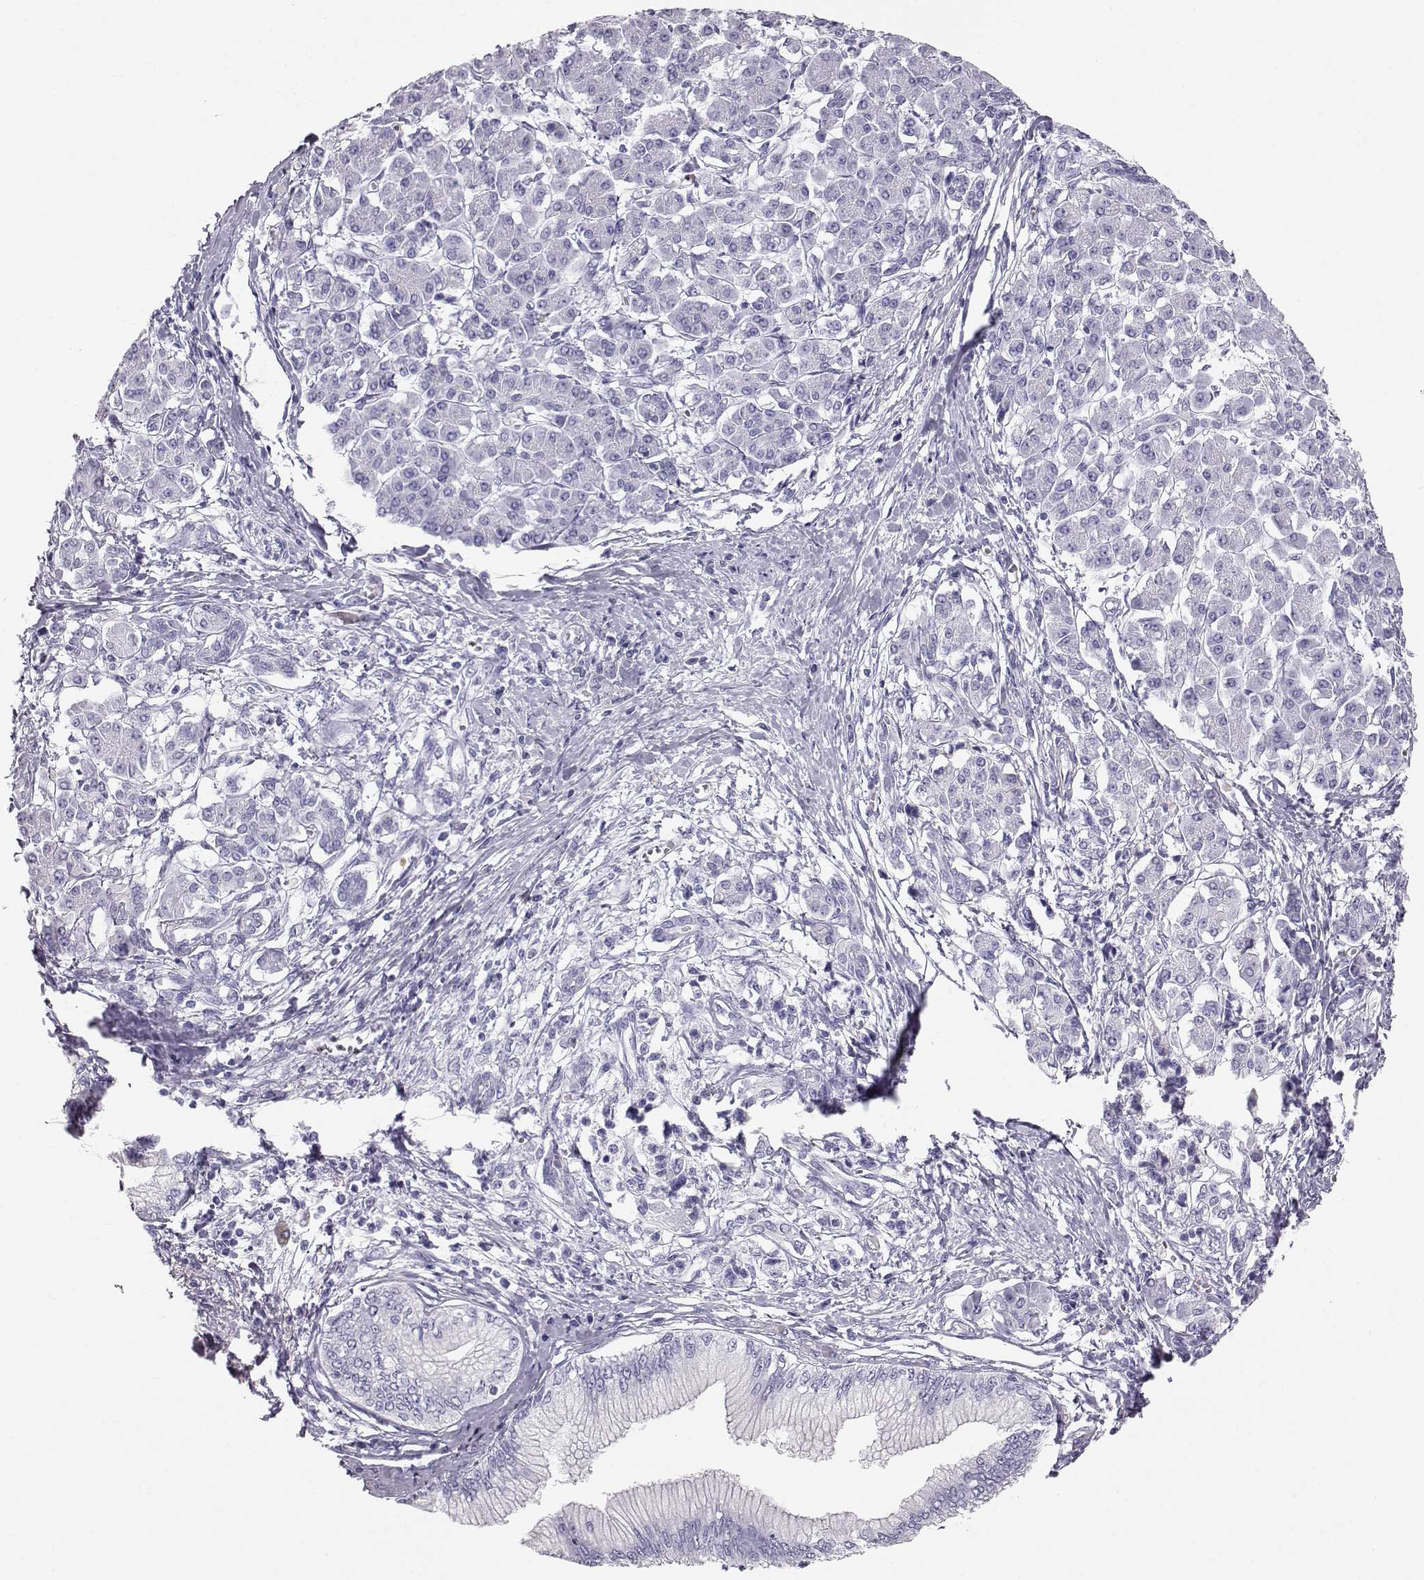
{"staining": {"intensity": "negative", "quantity": "none", "location": "none"}, "tissue": "pancreatic cancer", "cell_type": "Tumor cells", "image_type": "cancer", "snomed": [{"axis": "morphology", "description": "Adenocarcinoma, NOS"}, {"axis": "topography", "description": "Pancreas"}], "caption": "Immunohistochemical staining of adenocarcinoma (pancreatic) displays no significant positivity in tumor cells. (IHC, brightfield microscopy, high magnification).", "gene": "RD3", "patient": {"sex": "female", "age": 68}}